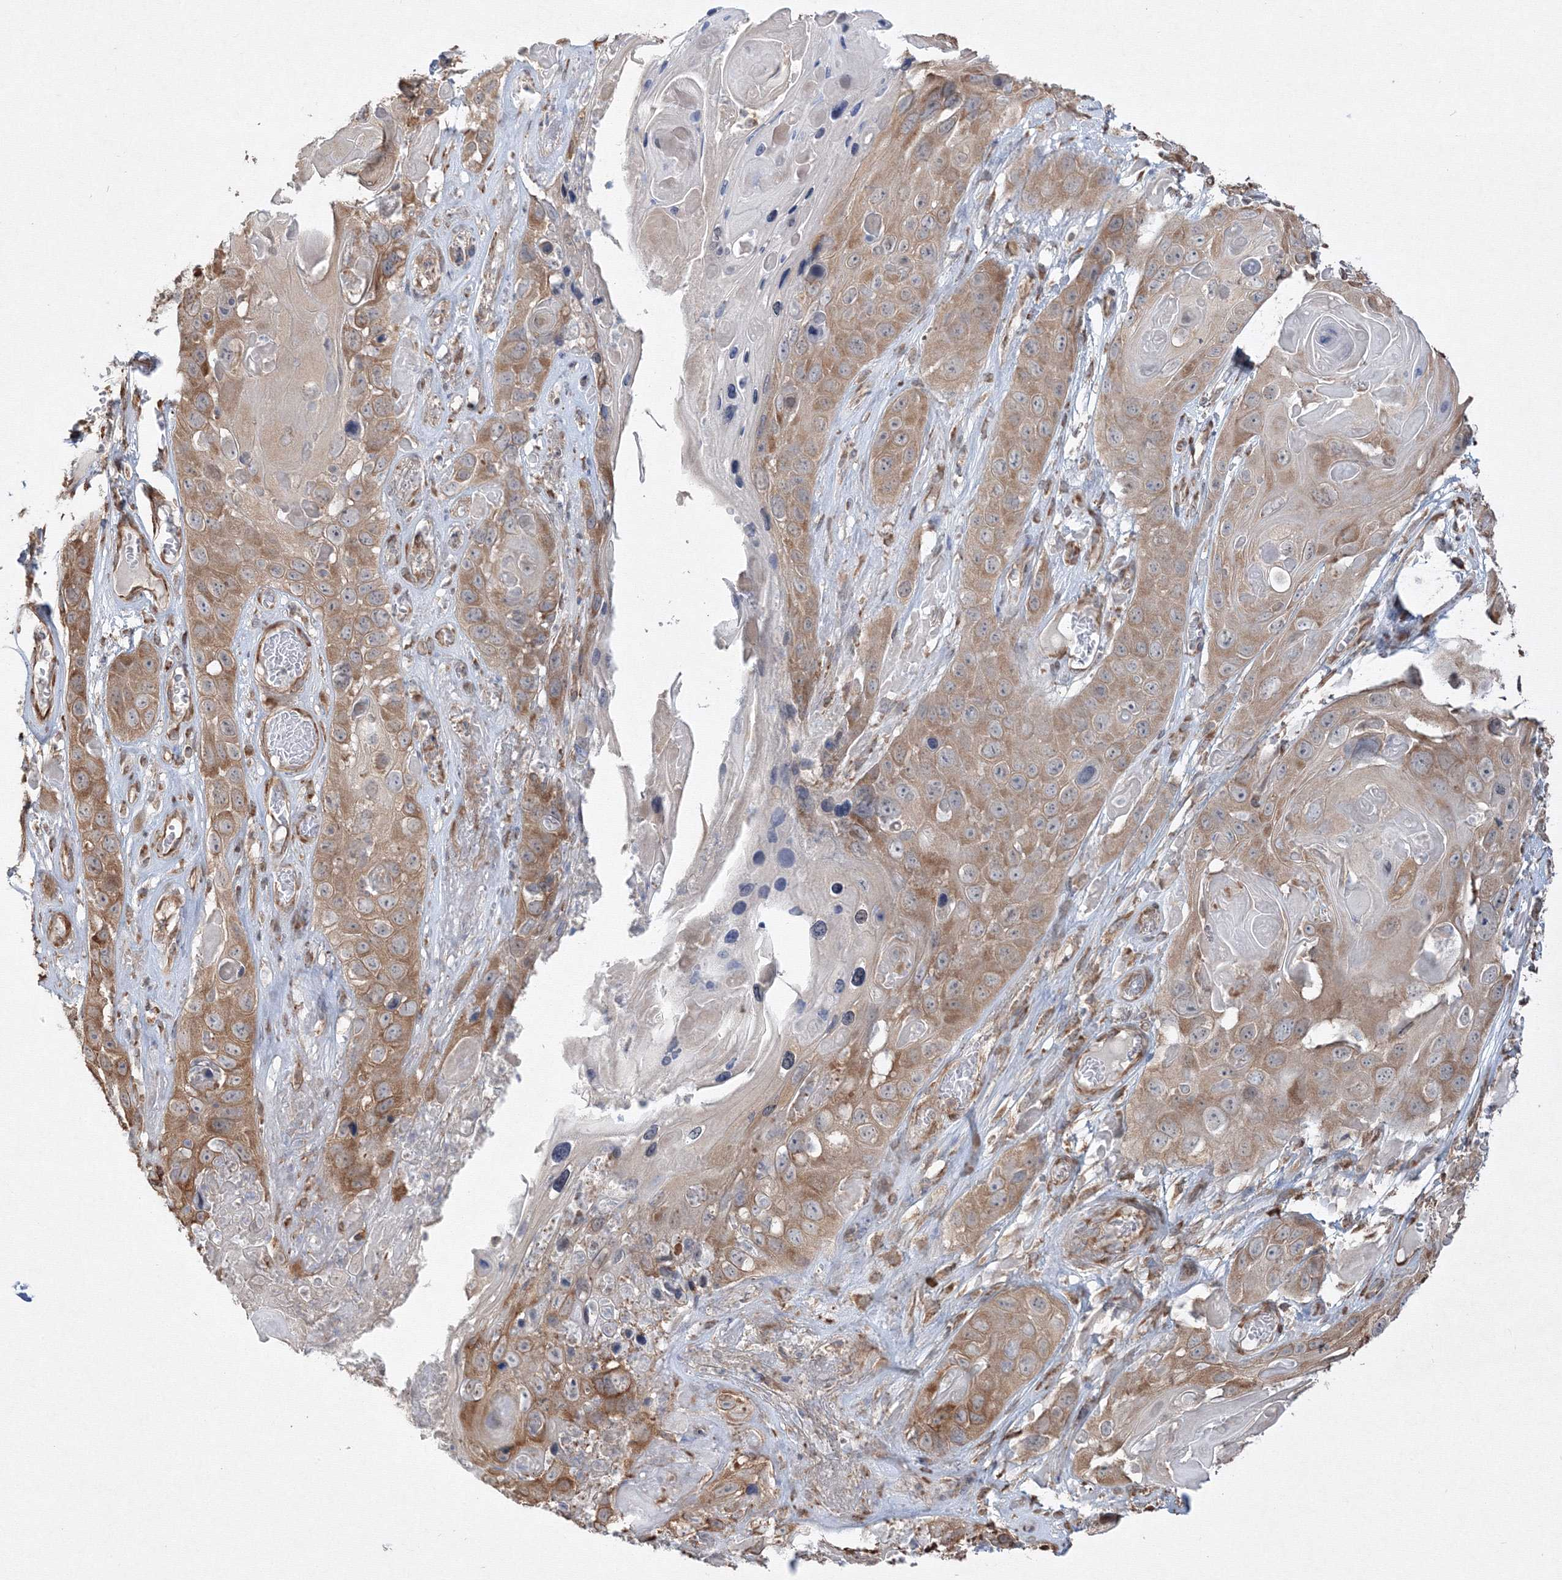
{"staining": {"intensity": "moderate", "quantity": ">75%", "location": "cytoplasmic/membranous"}, "tissue": "skin cancer", "cell_type": "Tumor cells", "image_type": "cancer", "snomed": [{"axis": "morphology", "description": "Squamous cell carcinoma, NOS"}, {"axis": "topography", "description": "Skin"}], "caption": "Protein analysis of skin cancer tissue shows moderate cytoplasmic/membranous staining in approximately >75% of tumor cells.", "gene": "FBXL8", "patient": {"sex": "male", "age": 55}}